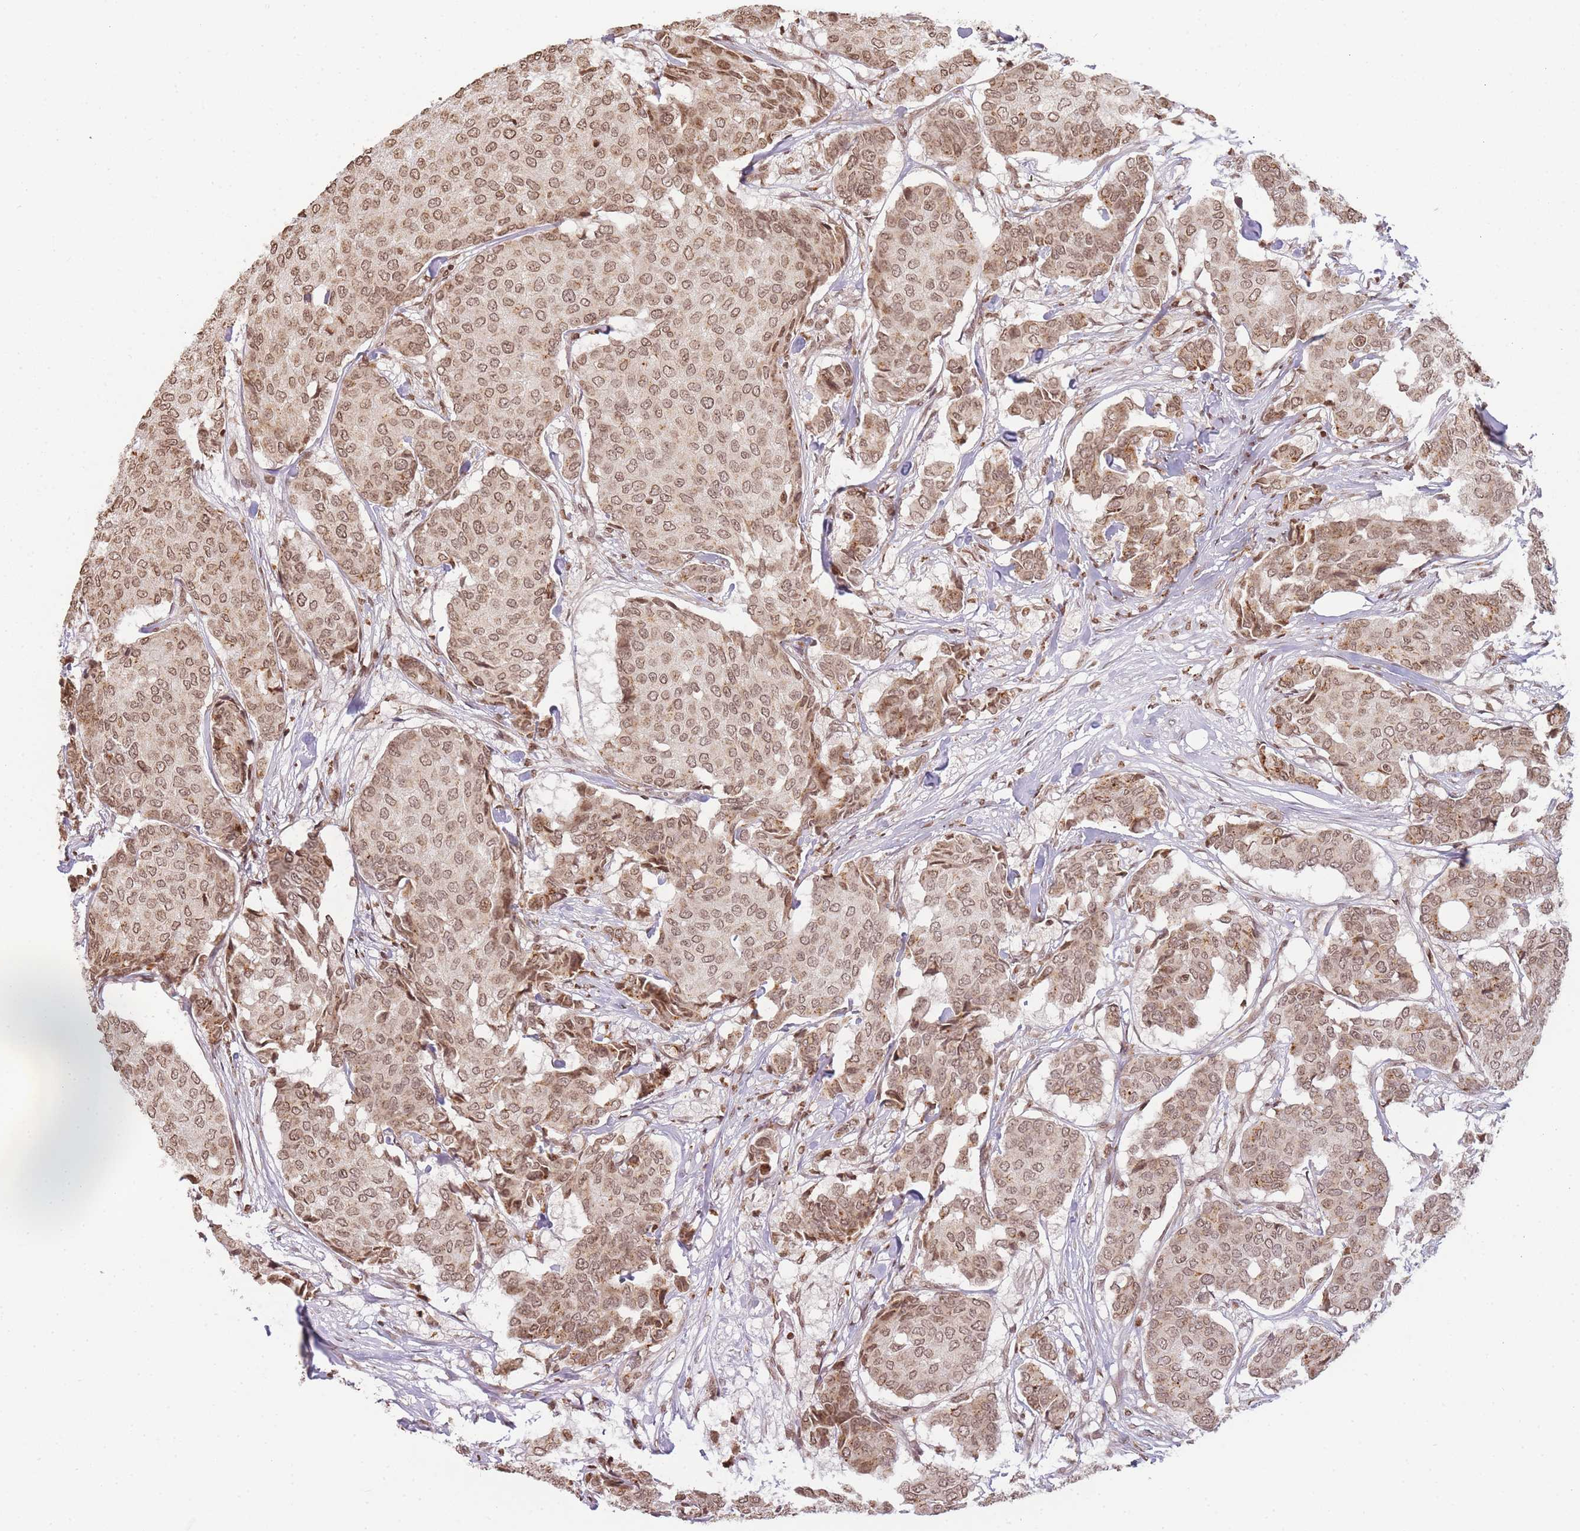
{"staining": {"intensity": "moderate", "quantity": ">75%", "location": "nuclear"}, "tissue": "breast cancer", "cell_type": "Tumor cells", "image_type": "cancer", "snomed": [{"axis": "morphology", "description": "Duct carcinoma"}, {"axis": "topography", "description": "Breast"}], "caption": "DAB (3,3'-diaminobenzidine) immunohistochemical staining of human breast invasive ductal carcinoma shows moderate nuclear protein expression in approximately >75% of tumor cells. (IHC, brightfield microscopy, high magnification).", "gene": "WWTR1", "patient": {"sex": "female", "age": 75}}